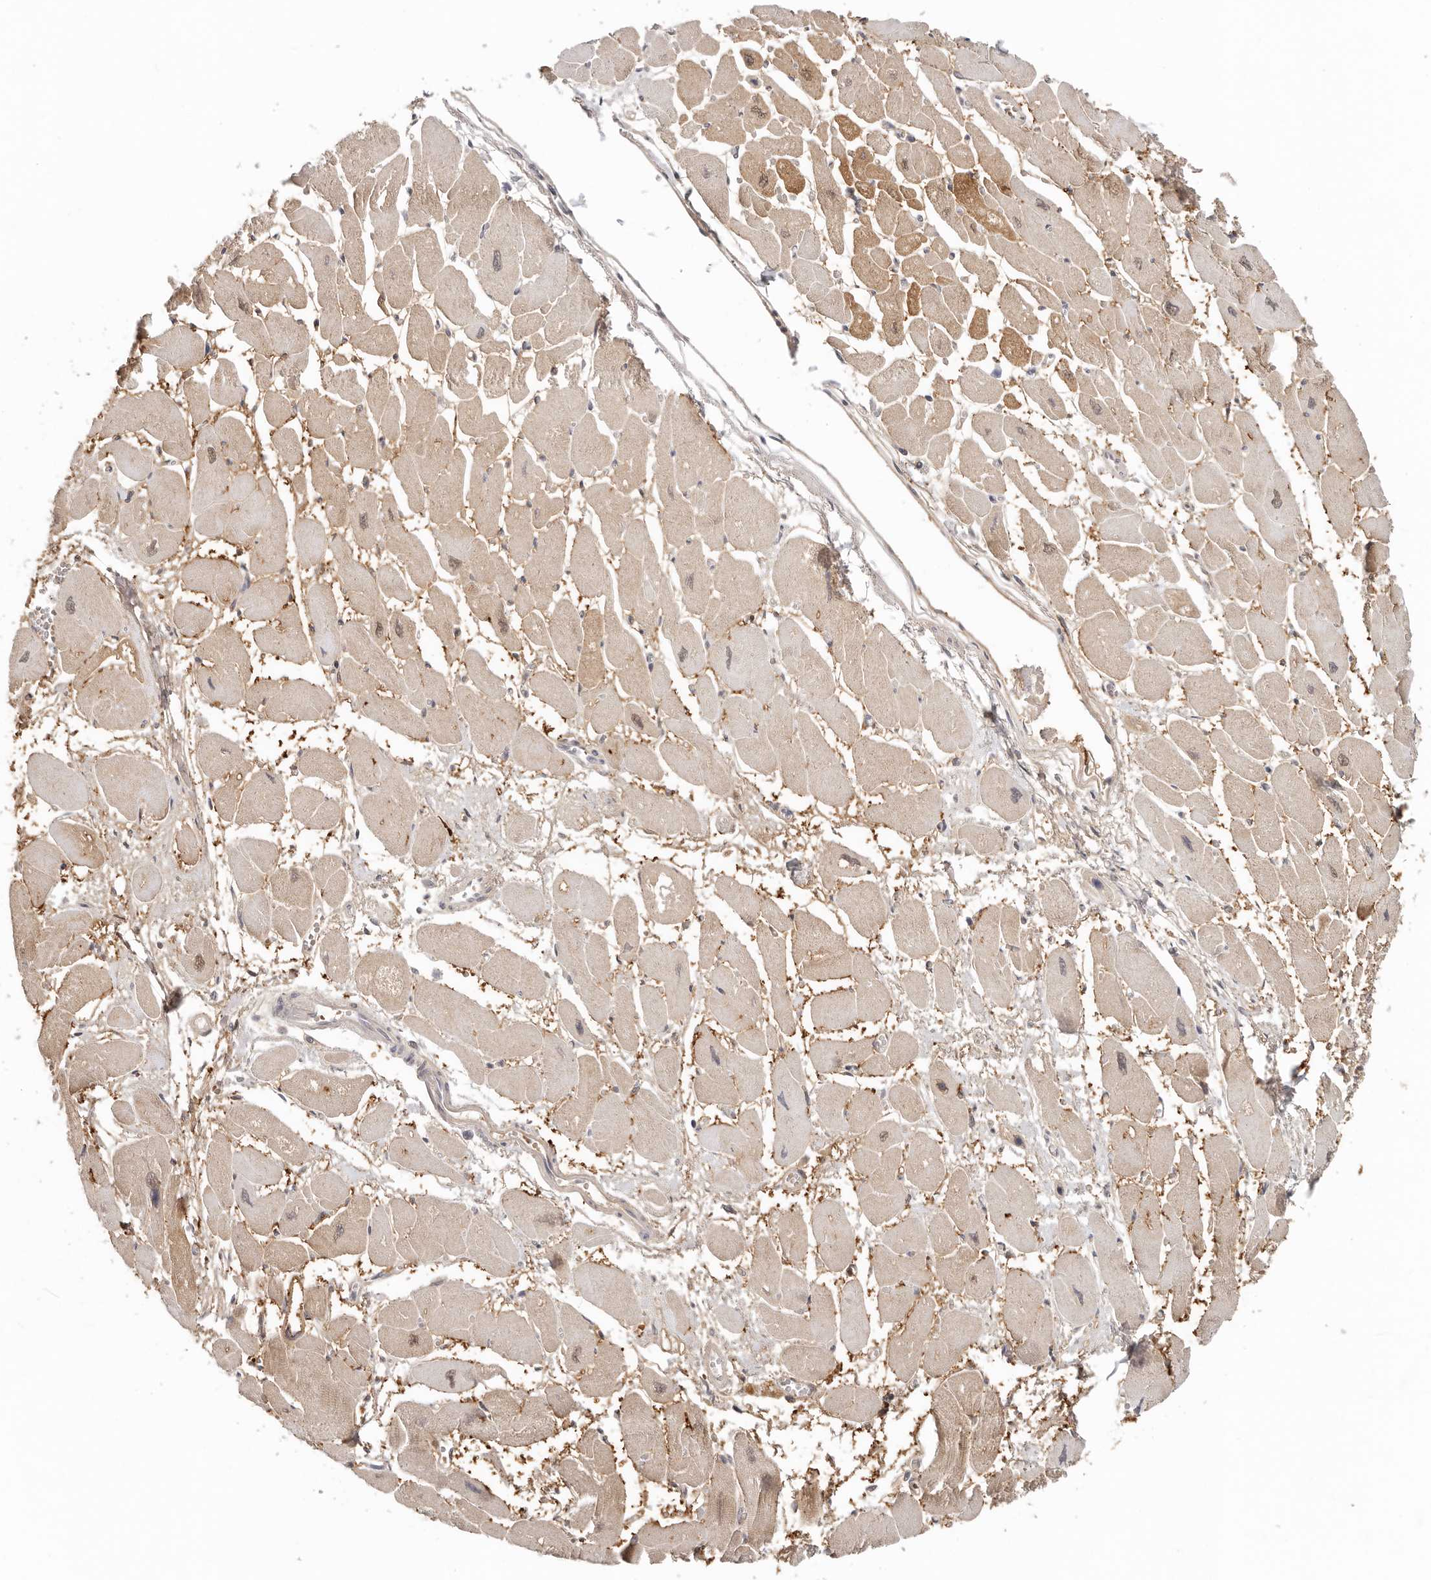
{"staining": {"intensity": "strong", "quantity": "25%-75%", "location": "cytoplasmic/membranous,nuclear"}, "tissue": "heart muscle", "cell_type": "Cardiomyocytes", "image_type": "normal", "snomed": [{"axis": "morphology", "description": "Normal tissue, NOS"}, {"axis": "topography", "description": "Heart"}], "caption": "Immunohistochemistry of unremarkable heart muscle reveals high levels of strong cytoplasmic/membranous,nuclear staining in about 25%-75% of cardiomyocytes.", "gene": "LARP7", "patient": {"sex": "female", "age": 54}}